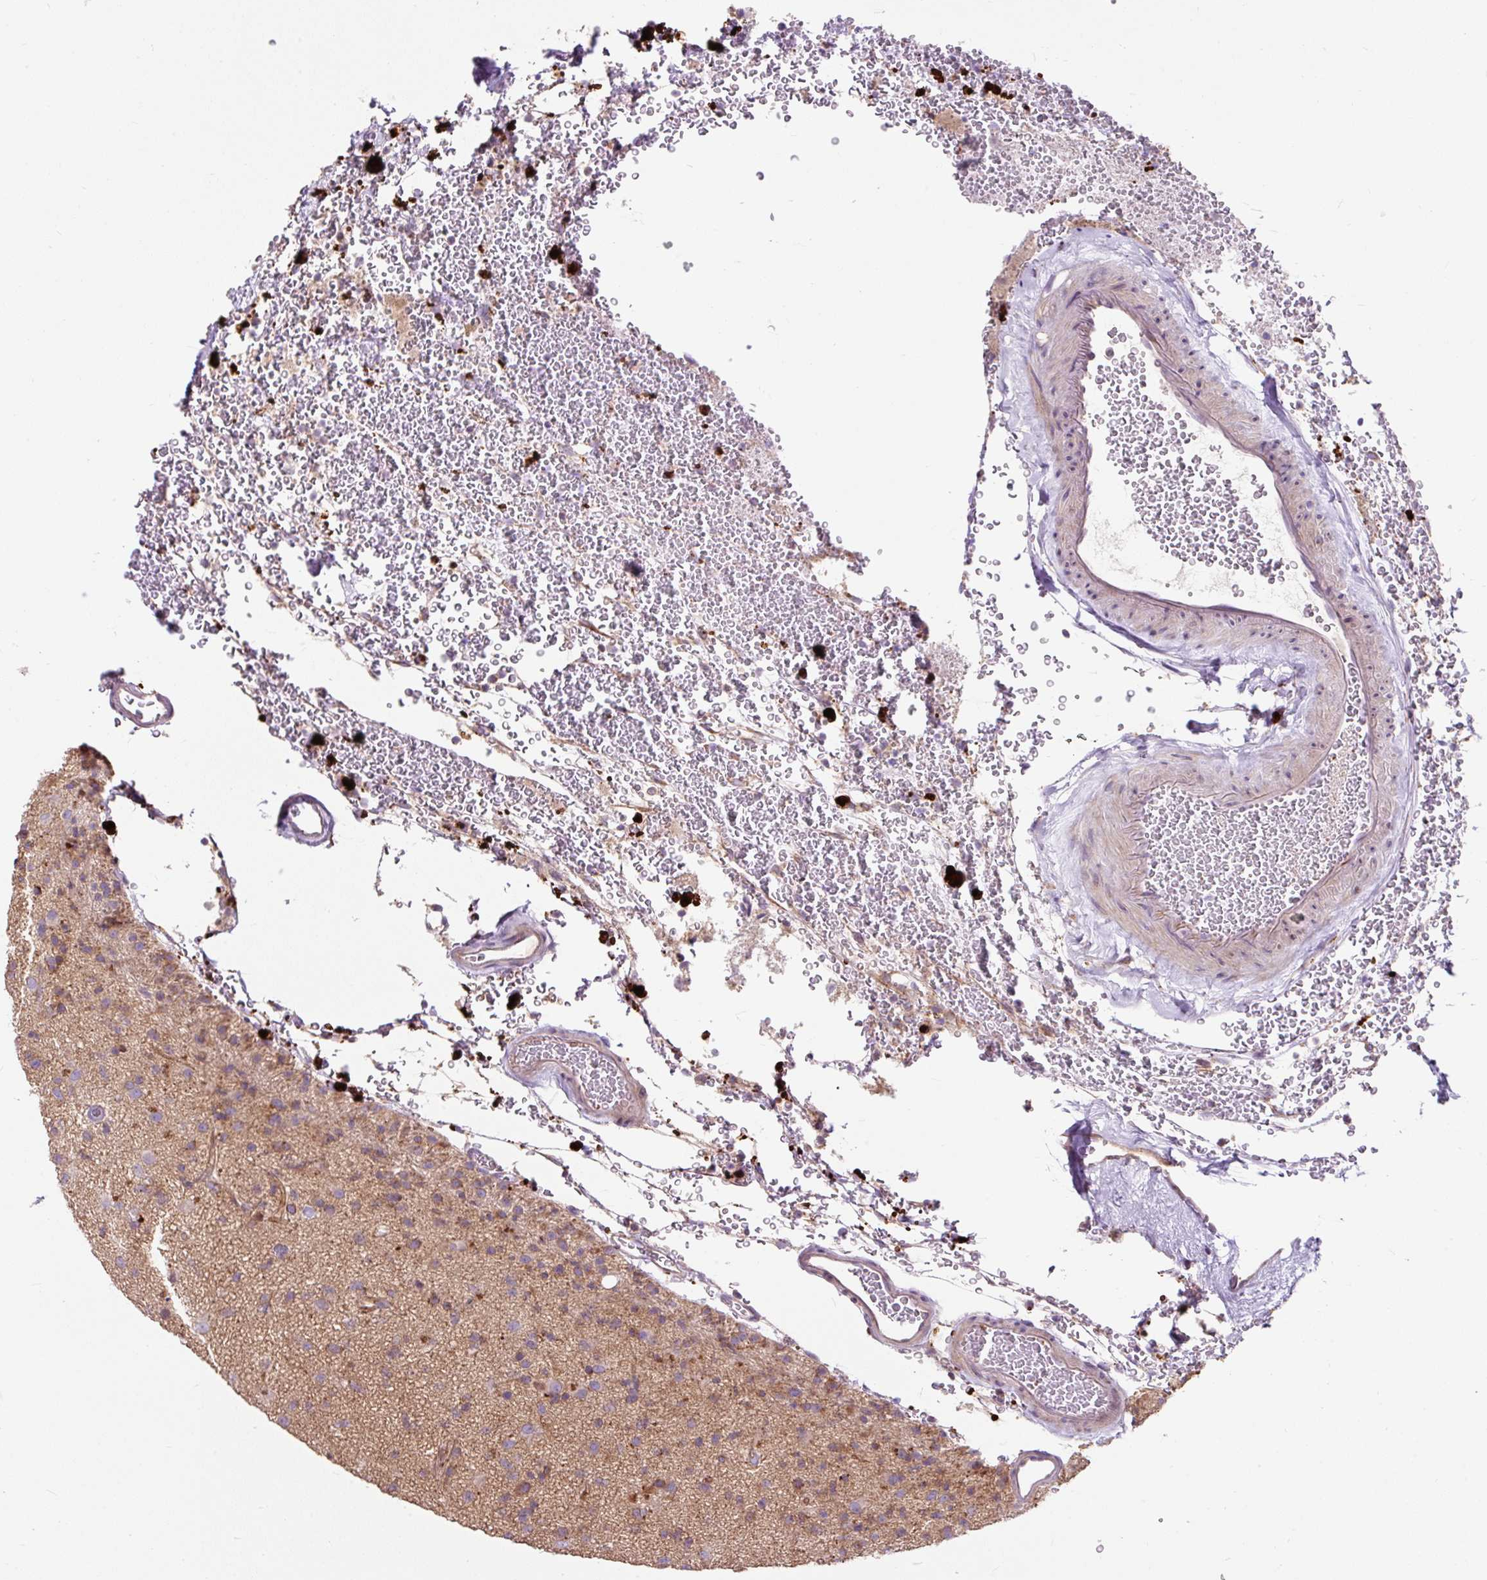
{"staining": {"intensity": "moderate", "quantity": ">75%", "location": "cytoplasmic/membranous"}, "tissue": "glioma", "cell_type": "Tumor cells", "image_type": "cancer", "snomed": [{"axis": "morphology", "description": "Glioma, malignant, Low grade"}, {"axis": "topography", "description": "Brain"}], "caption": "Human malignant low-grade glioma stained for a protein (brown) reveals moderate cytoplasmic/membranous positive positivity in about >75% of tumor cells.", "gene": "PCDHGB3", "patient": {"sex": "male", "age": 65}}